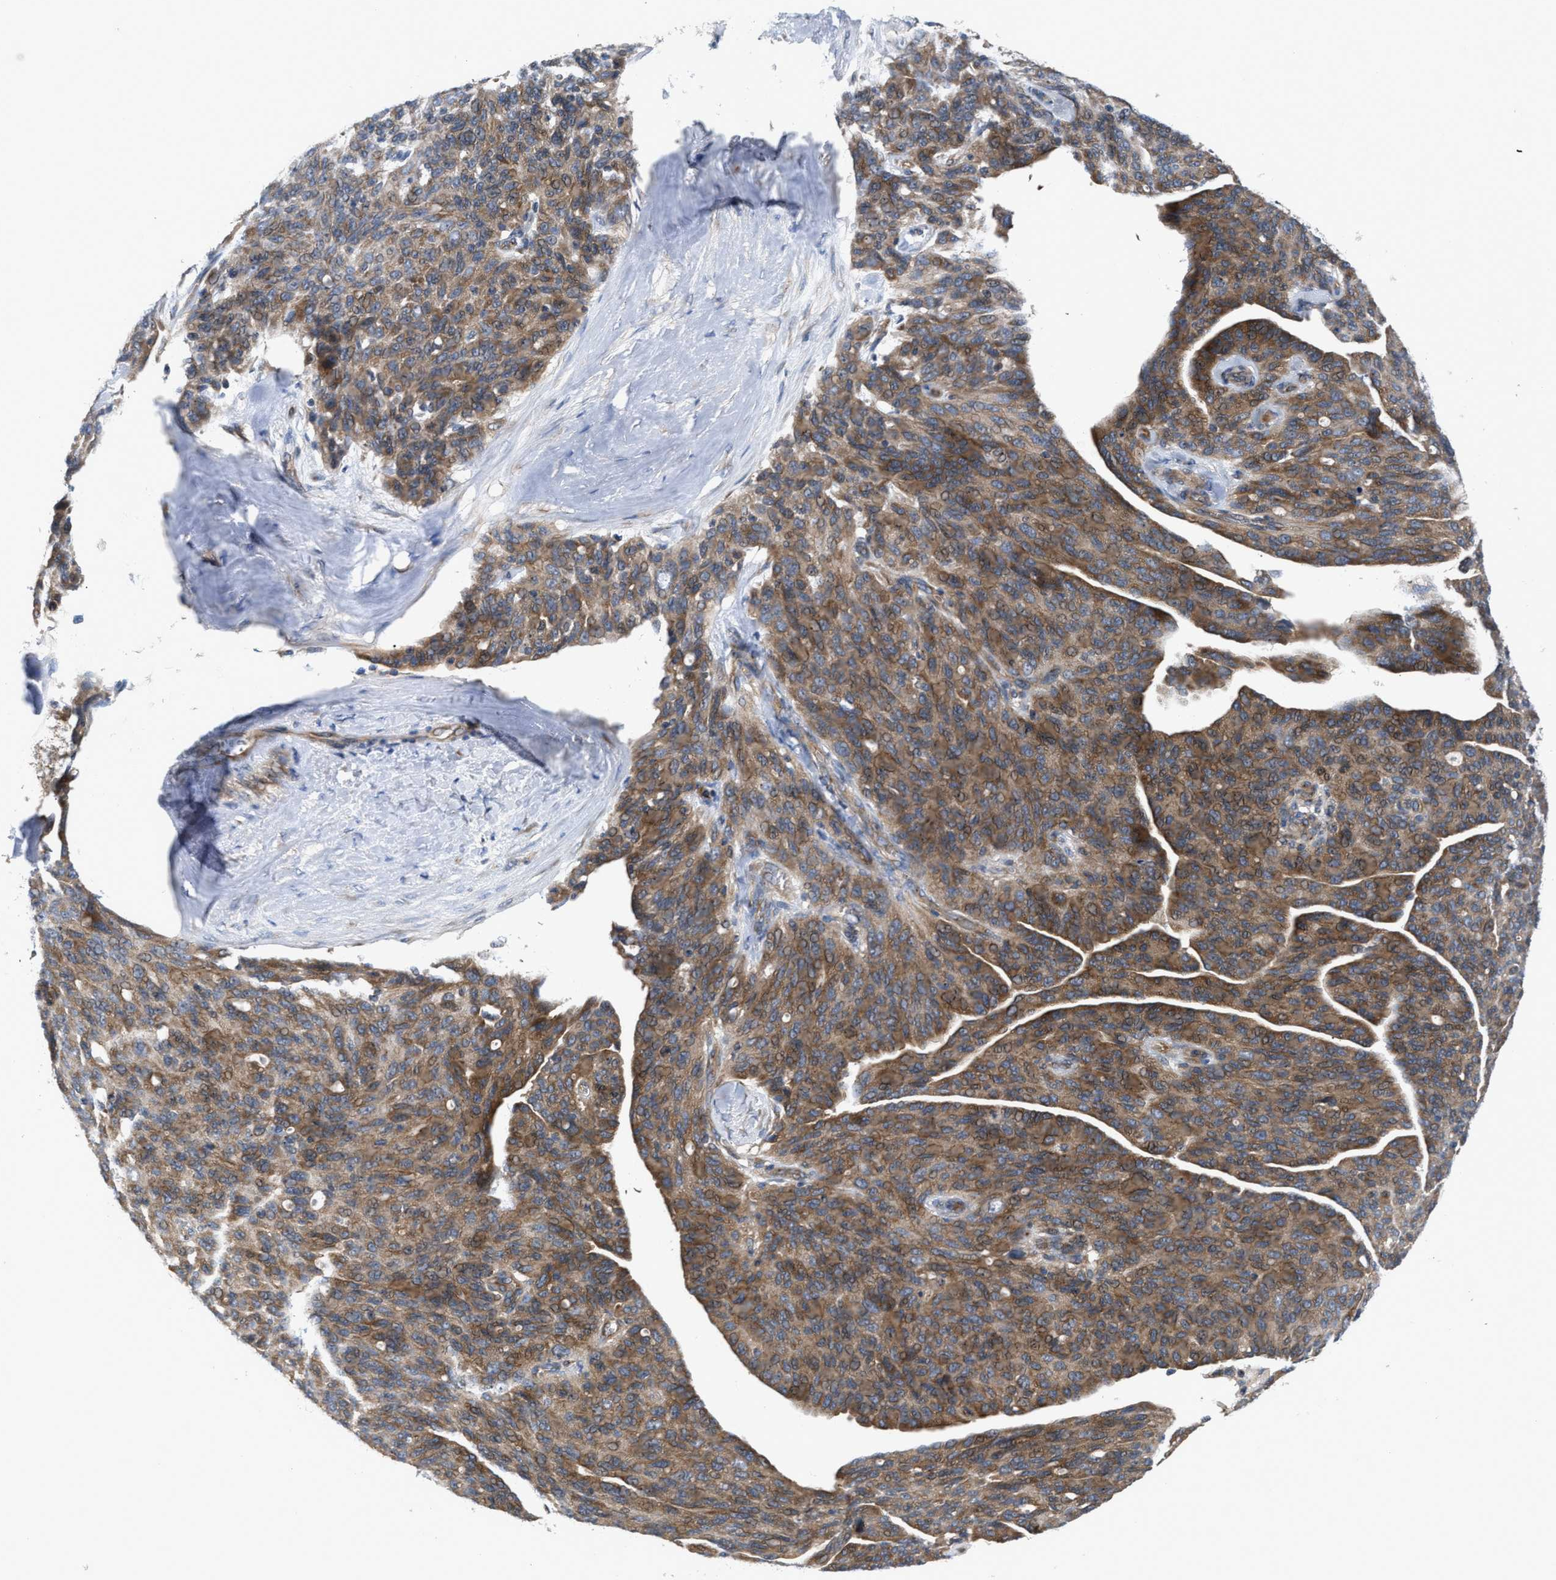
{"staining": {"intensity": "moderate", "quantity": ">75%", "location": "cytoplasmic/membranous"}, "tissue": "ovarian cancer", "cell_type": "Tumor cells", "image_type": "cancer", "snomed": [{"axis": "morphology", "description": "Carcinoma, endometroid"}, {"axis": "topography", "description": "Ovary"}], "caption": "There is medium levels of moderate cytoplasmic/membranous expression in tumor cells of endometroid carcinoma (ovarian), as demonstrated by immunohistochemical staining (brown color).", "gene": "LAPTM4B", "patient": {"sex": "female", "age": 60}}